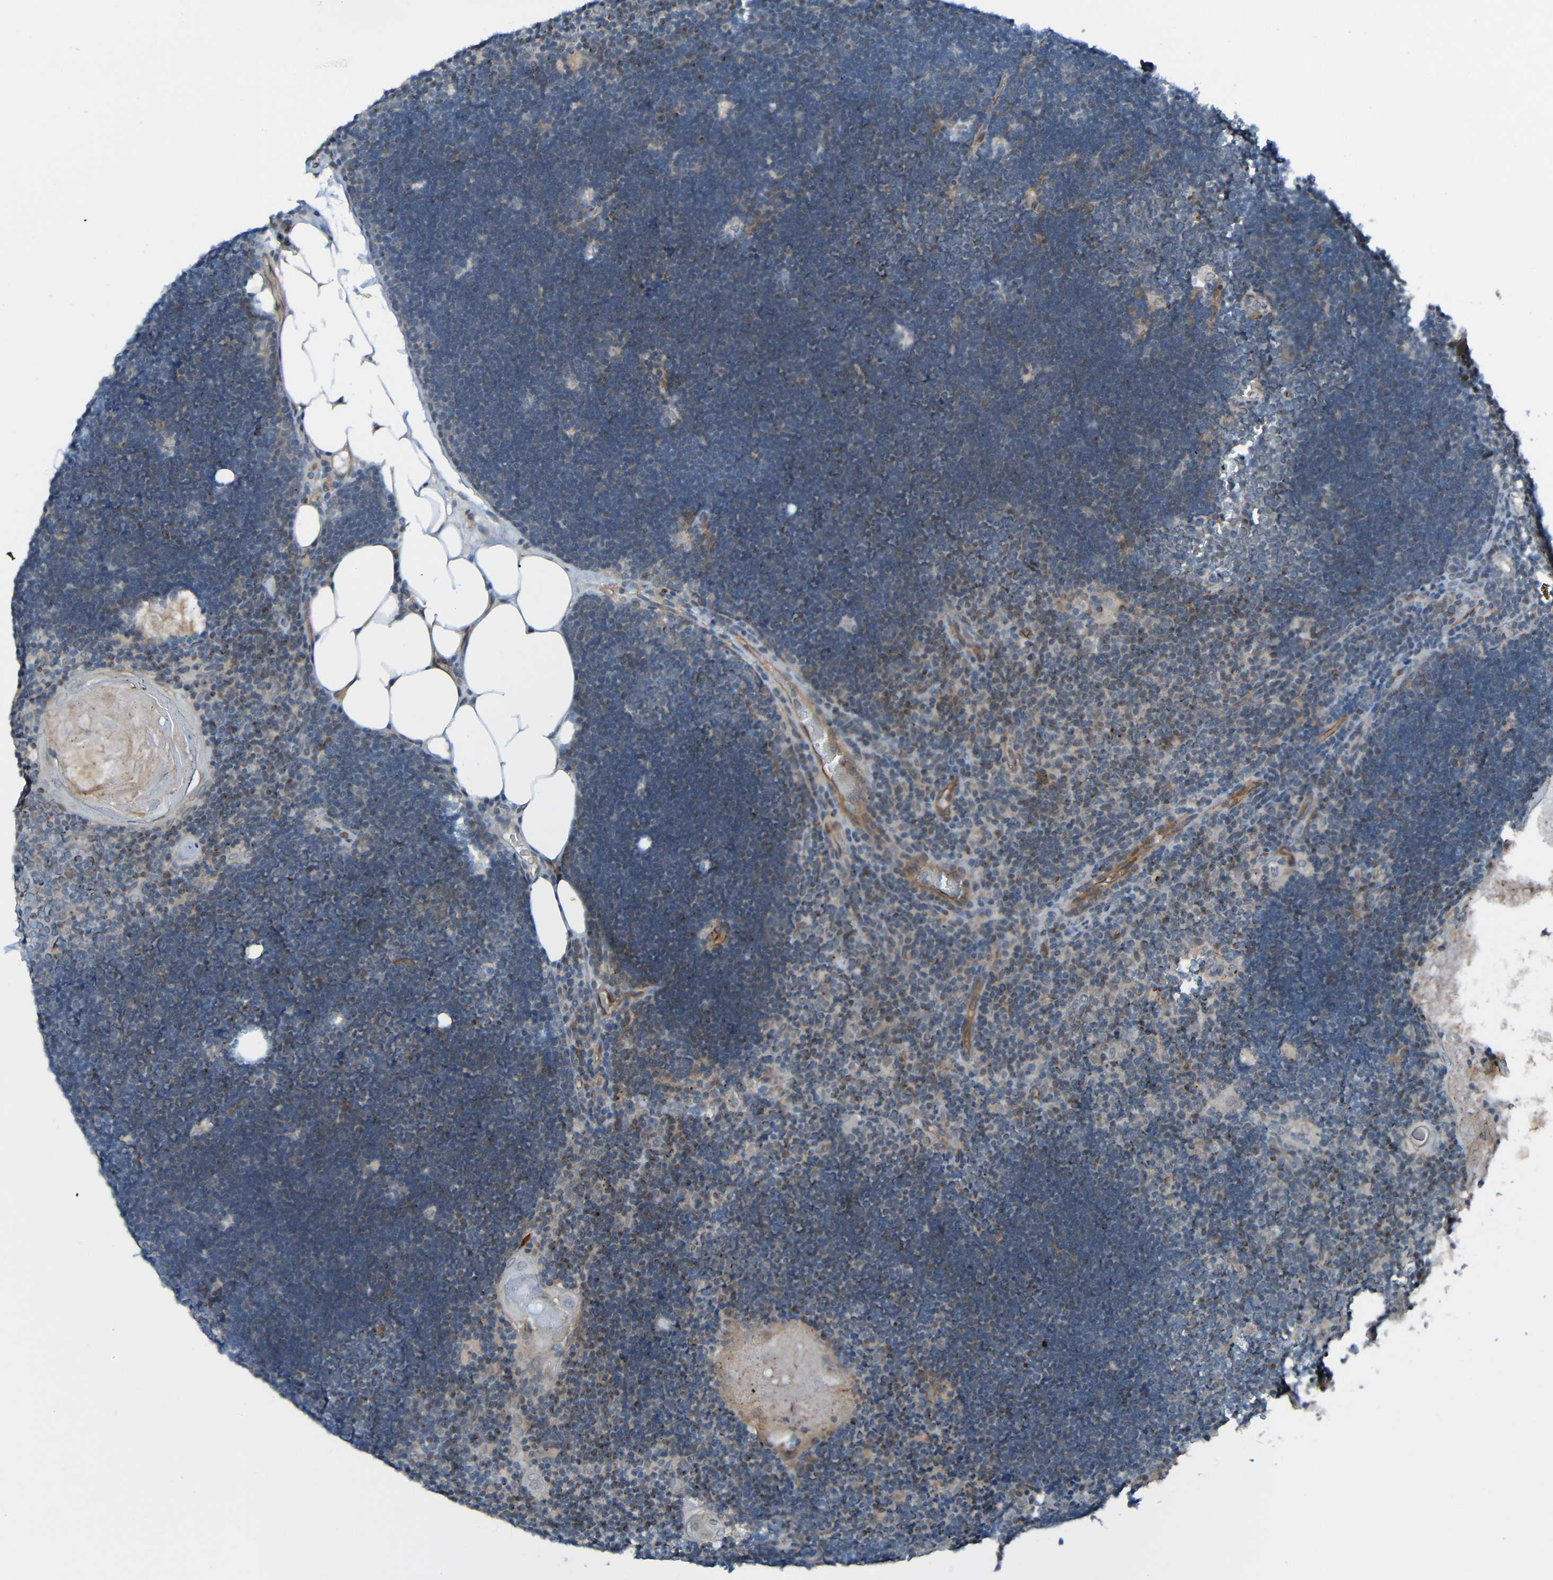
{"staining": {"intensity": "negative", "quantity": "none", "location": "none"}, "tissue": "lymph node", "cell_type": "Germinal center cells", "image_type": "normal", "snomed": [{"axis": "morphology", "description": "Normal tissue, NOS"}, {"axis": "topography", "description": "Lymph node"}], "caption": "Immunohistochemical staining of unremarkable lymph node reveals no significant expression in germinal center cells.", "gene": "LGR5", "patient": {"sex": "male", "age": 33}}